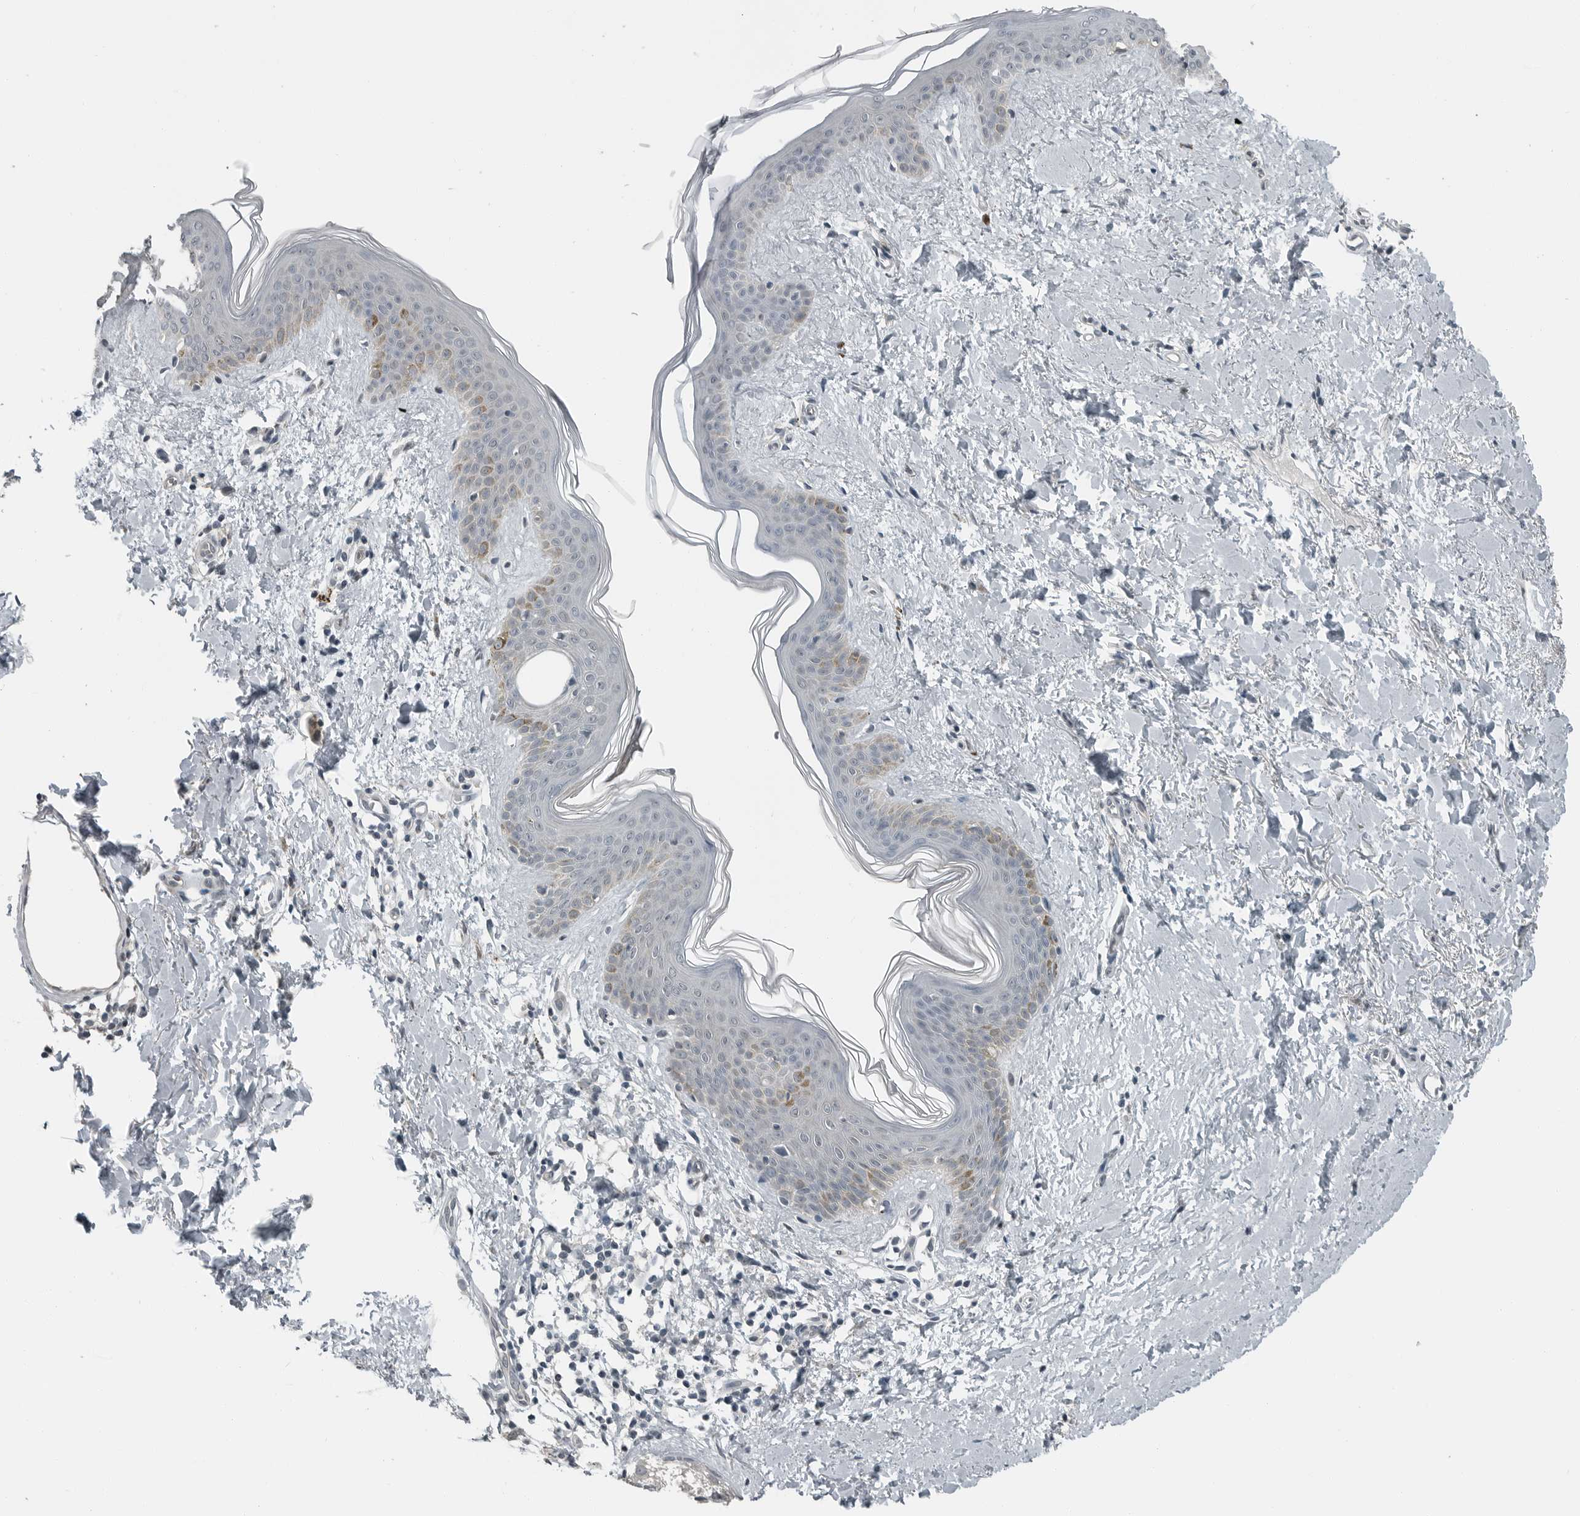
{"staining": {"intensity": "negative", "quantity": "none", "location": "none"}, "tissue": "skin", "cell_type": "Fibroblasts", "image_type": "normal", "snomed": [{"axis": "morphology", "description": "Normal tissue, NOS"}, {"axis": "topography", "description": "Skin"}], "caption": "This image is of unremarkable skin stained with immunohistochemistry to label a protein in brown with the nuclei are counter-stained blue. There is no expression in fibroblasts.", "gene": "ENSG00000286112", "patient": {"sex": "female", "age": 46}}